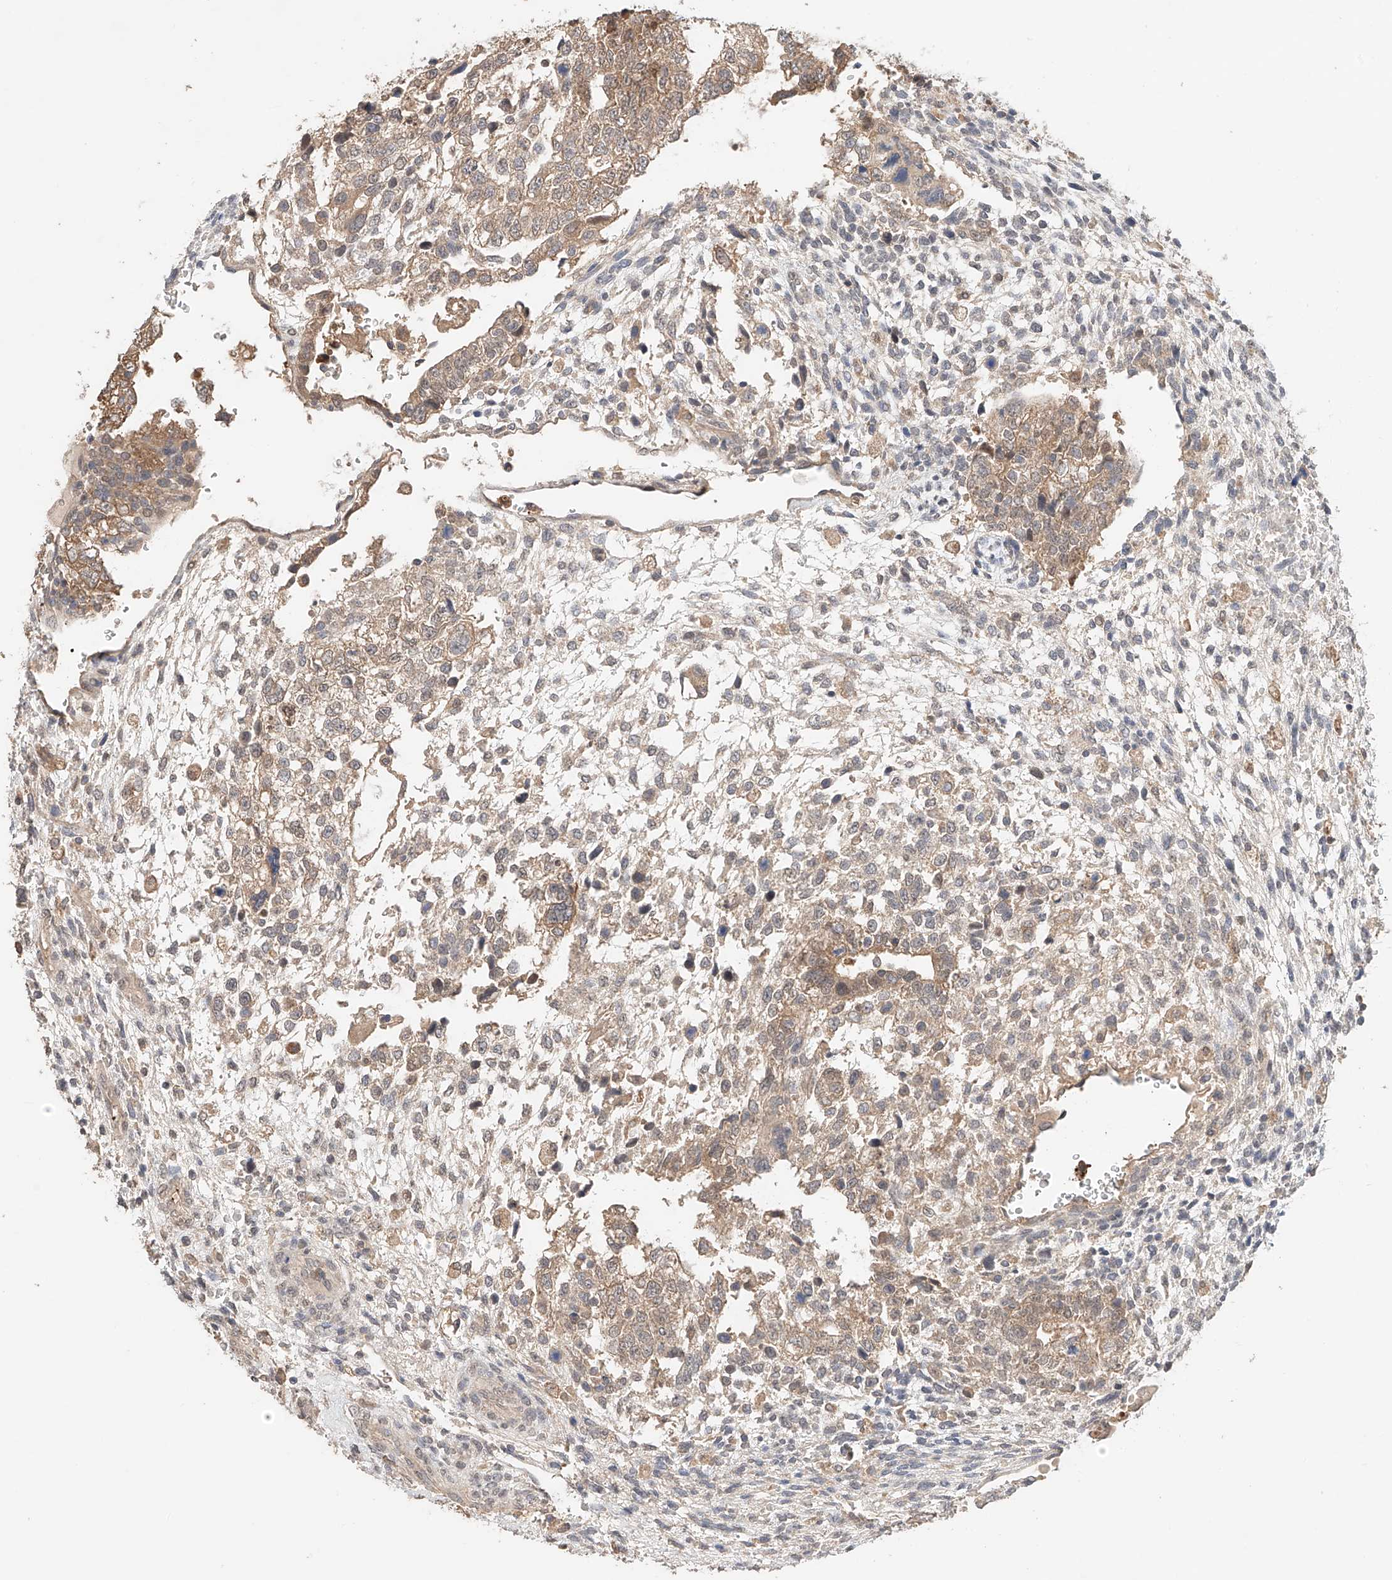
{"staining": {"intensity": "weak", "quantity": ">75%", "location": "cytoplasmic/membranous"}, "tissue": "testis cancer", "cell_type": "Tumor cells", "image_type": "cancer", "snomed": [{"axis": "morphology", "description": "Carcinoma, Embryonal, NOS"}, {"axis": "topography", "description": "Testis"}], "caption": "Immunohistochemical staining of human testis cancer reveals low levels of weak cytoplasmic/membranous protein expression in about >75% of tumor cells.", "gene": "ZFHX2", "patient": {"sex": "male", "age": 37}}